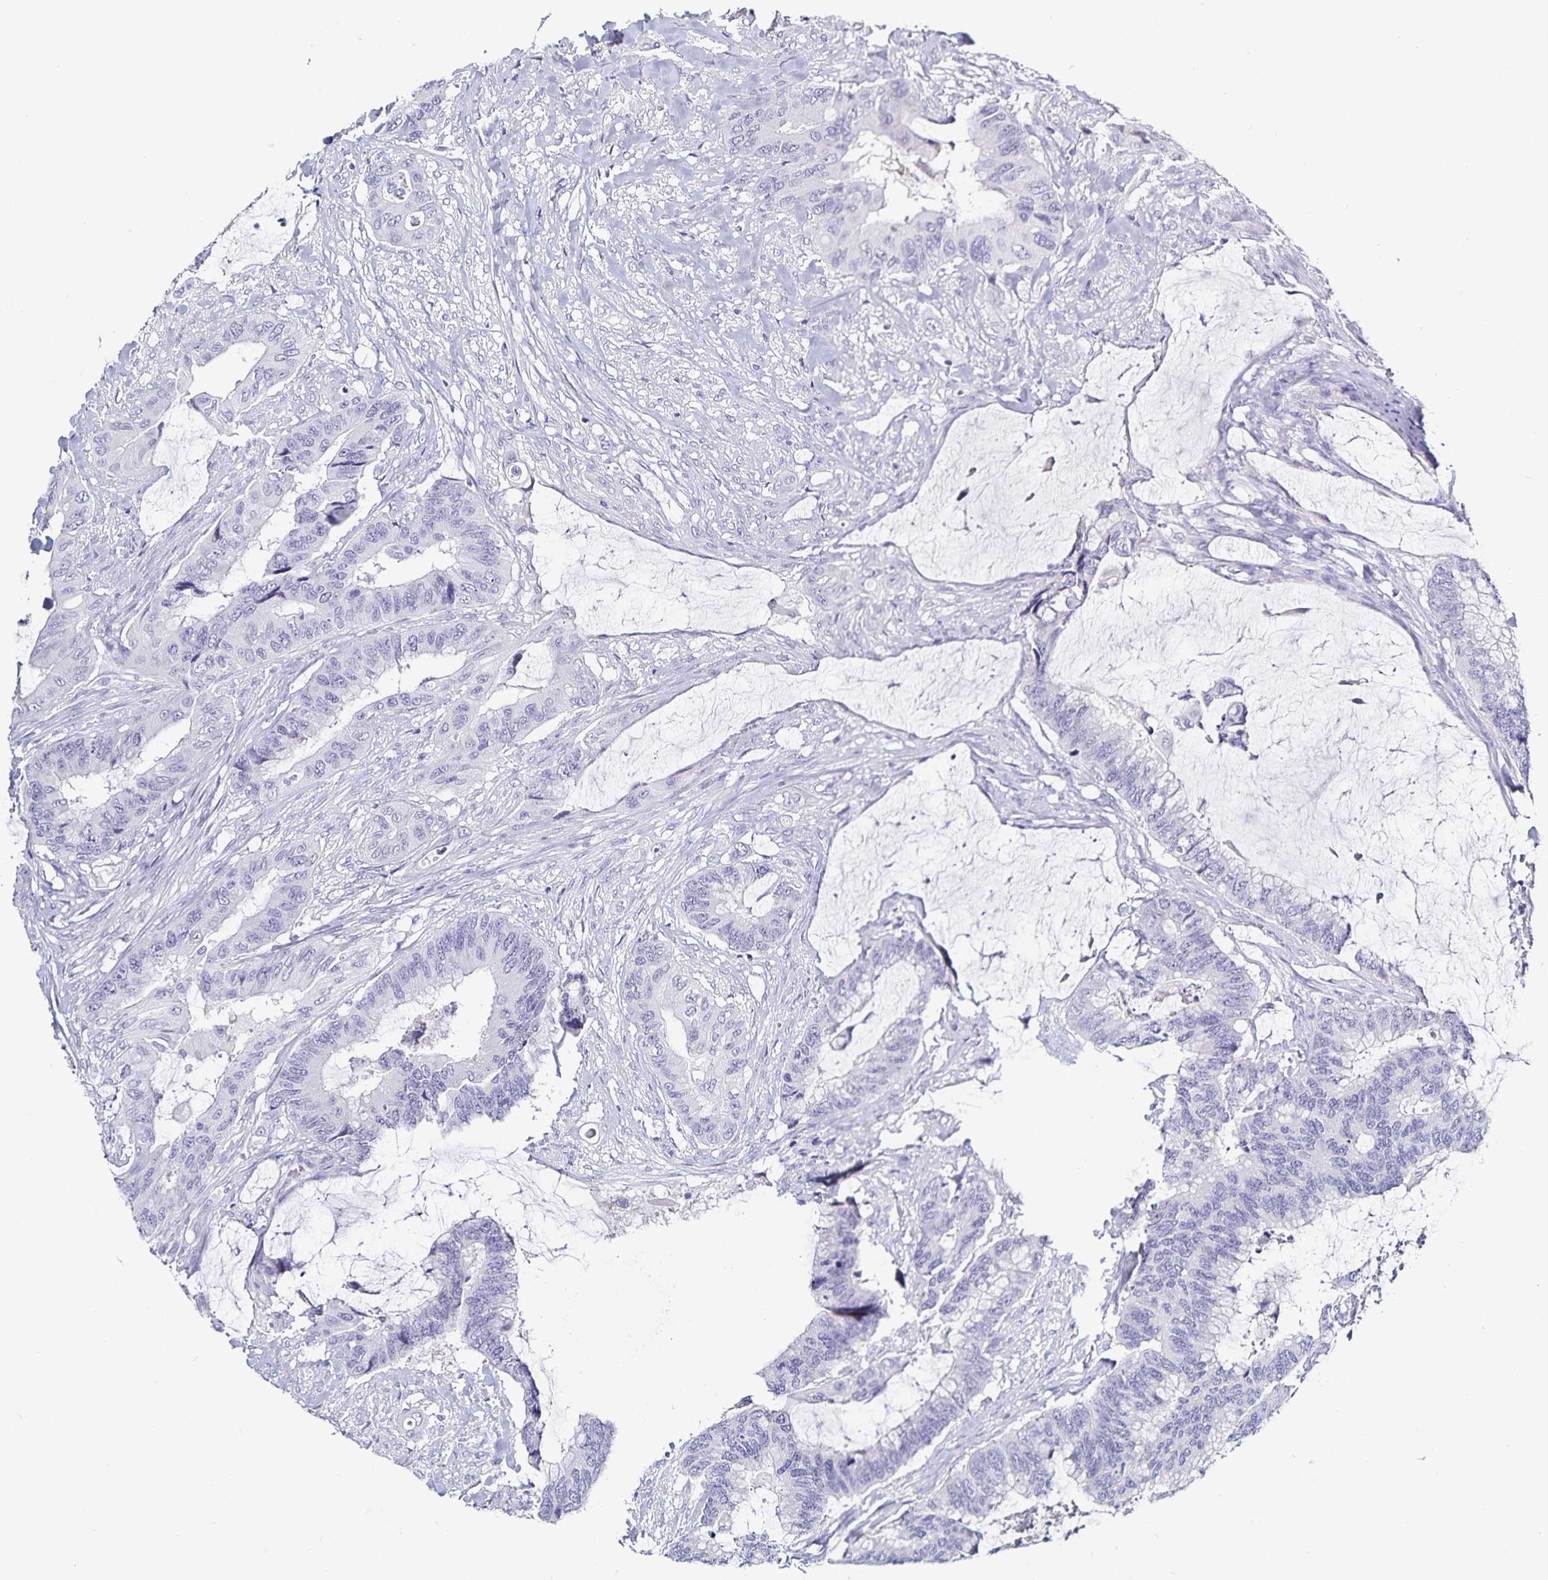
{"staining": {"intensity": "negative", "quantity": "none", "location": "none"}, "tissue": "colorectal cancer", "cell_type": "Tumor cells", "image_type": "cancer", "snomed": [{"axis": "morphology", "description": "Adenocarcinoma, NOS"}, {"axis": "topography", "description": "Rectum"}], "caption": "A high-resolution image shows IHC staining of adenocarcinoma (colorectal), which exhibits no significant staining in tumor cells.", "gene": "TTR", "patient": {"sex": "female", "age": 59}}